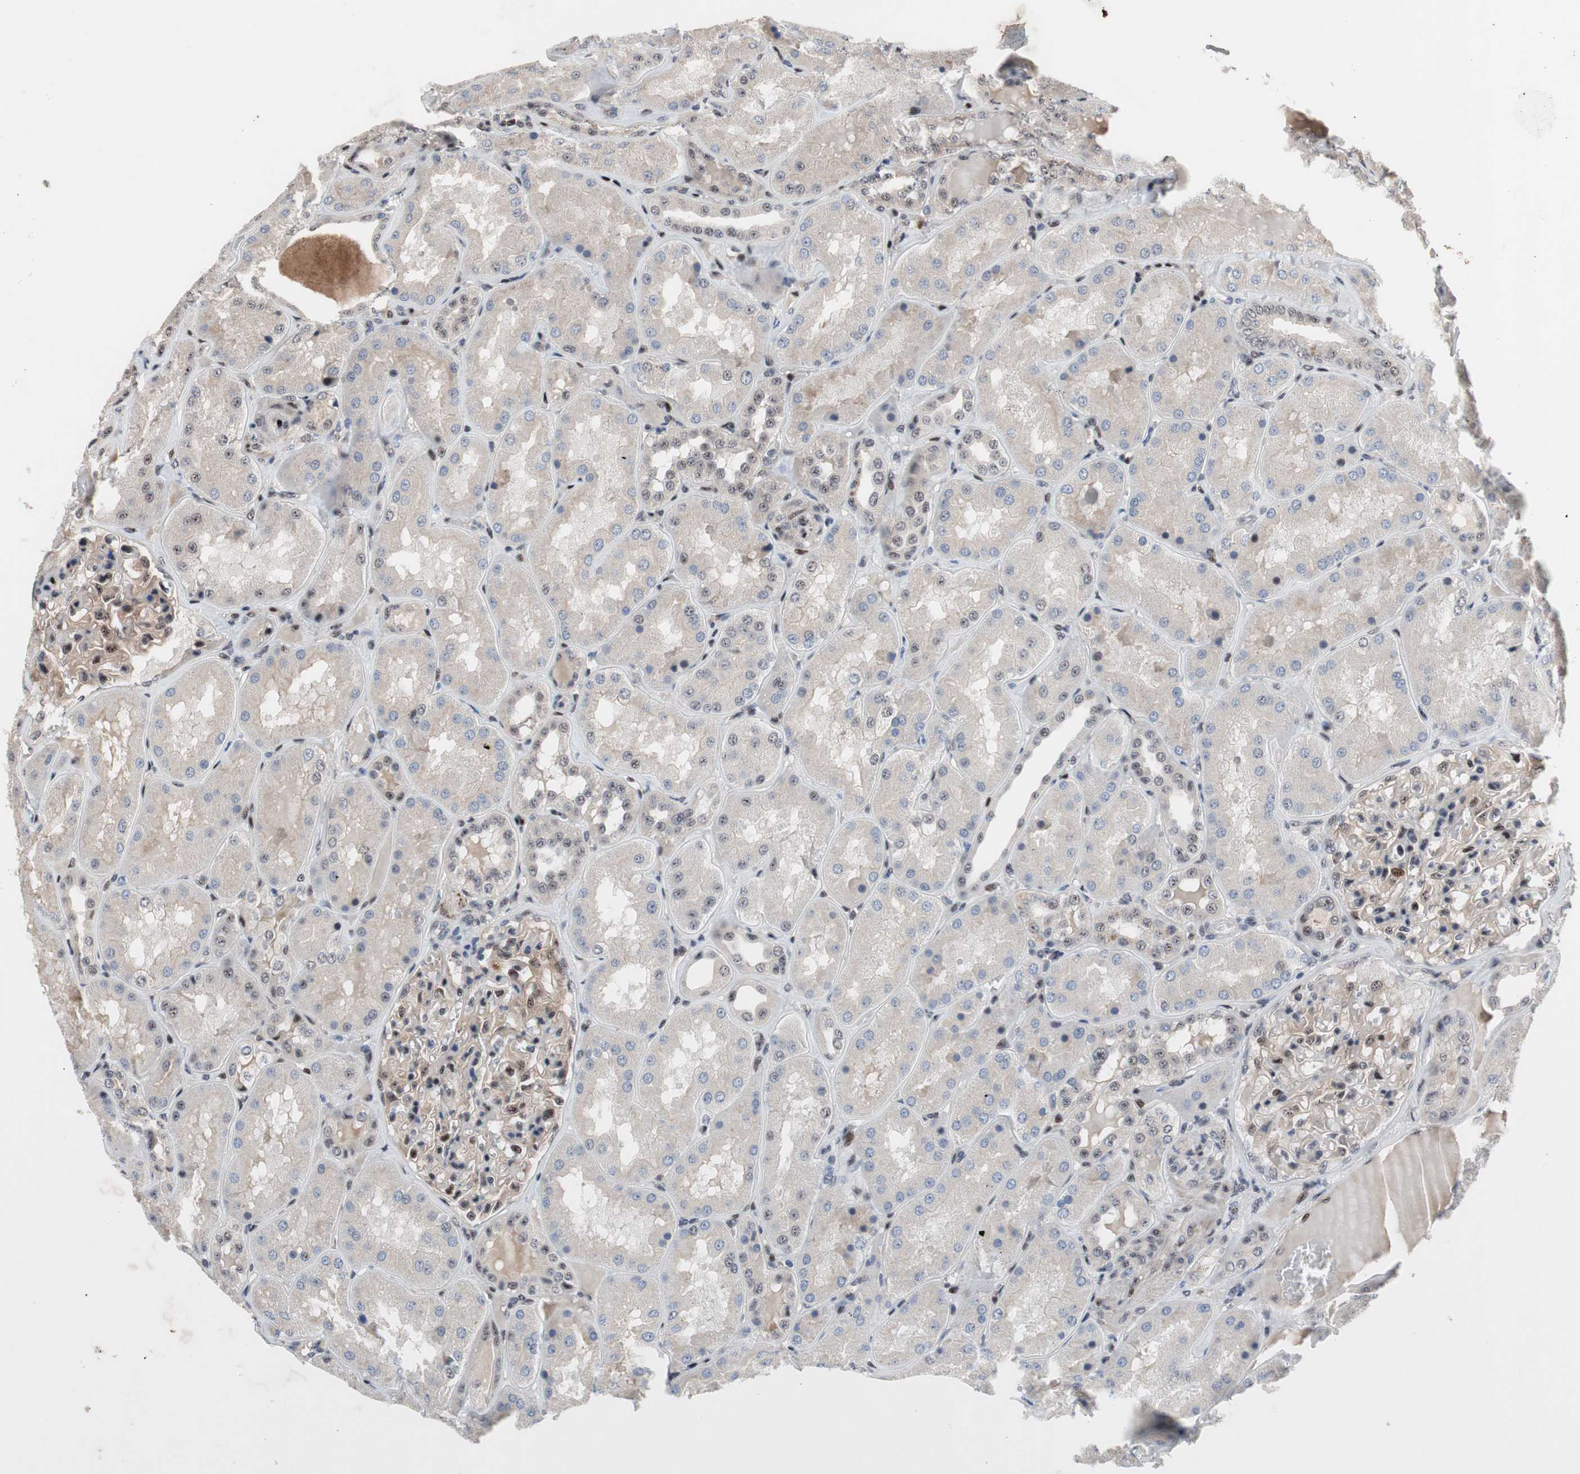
{"staining": {"intensity": "moderate", "quantity": "<25%", "location": "cytoplasmic/membranous,nuclear"}, "tissue": "kidney", "cell_type": "Cells in glomeruli", "image_type": "normal", "snomed": [{"axis": "morphology", "description": "Normal tissue, NOS"}, {"axis": "topography", "description": "Kidney"}], "caption": "Cells in glomeruli display low levels of moderate cytoplasmic/membranous,nuclear expression in about <25% of cells in normal kidney.", "gene": "PINX1", "patient": {"sex": "female", "age": 56}}